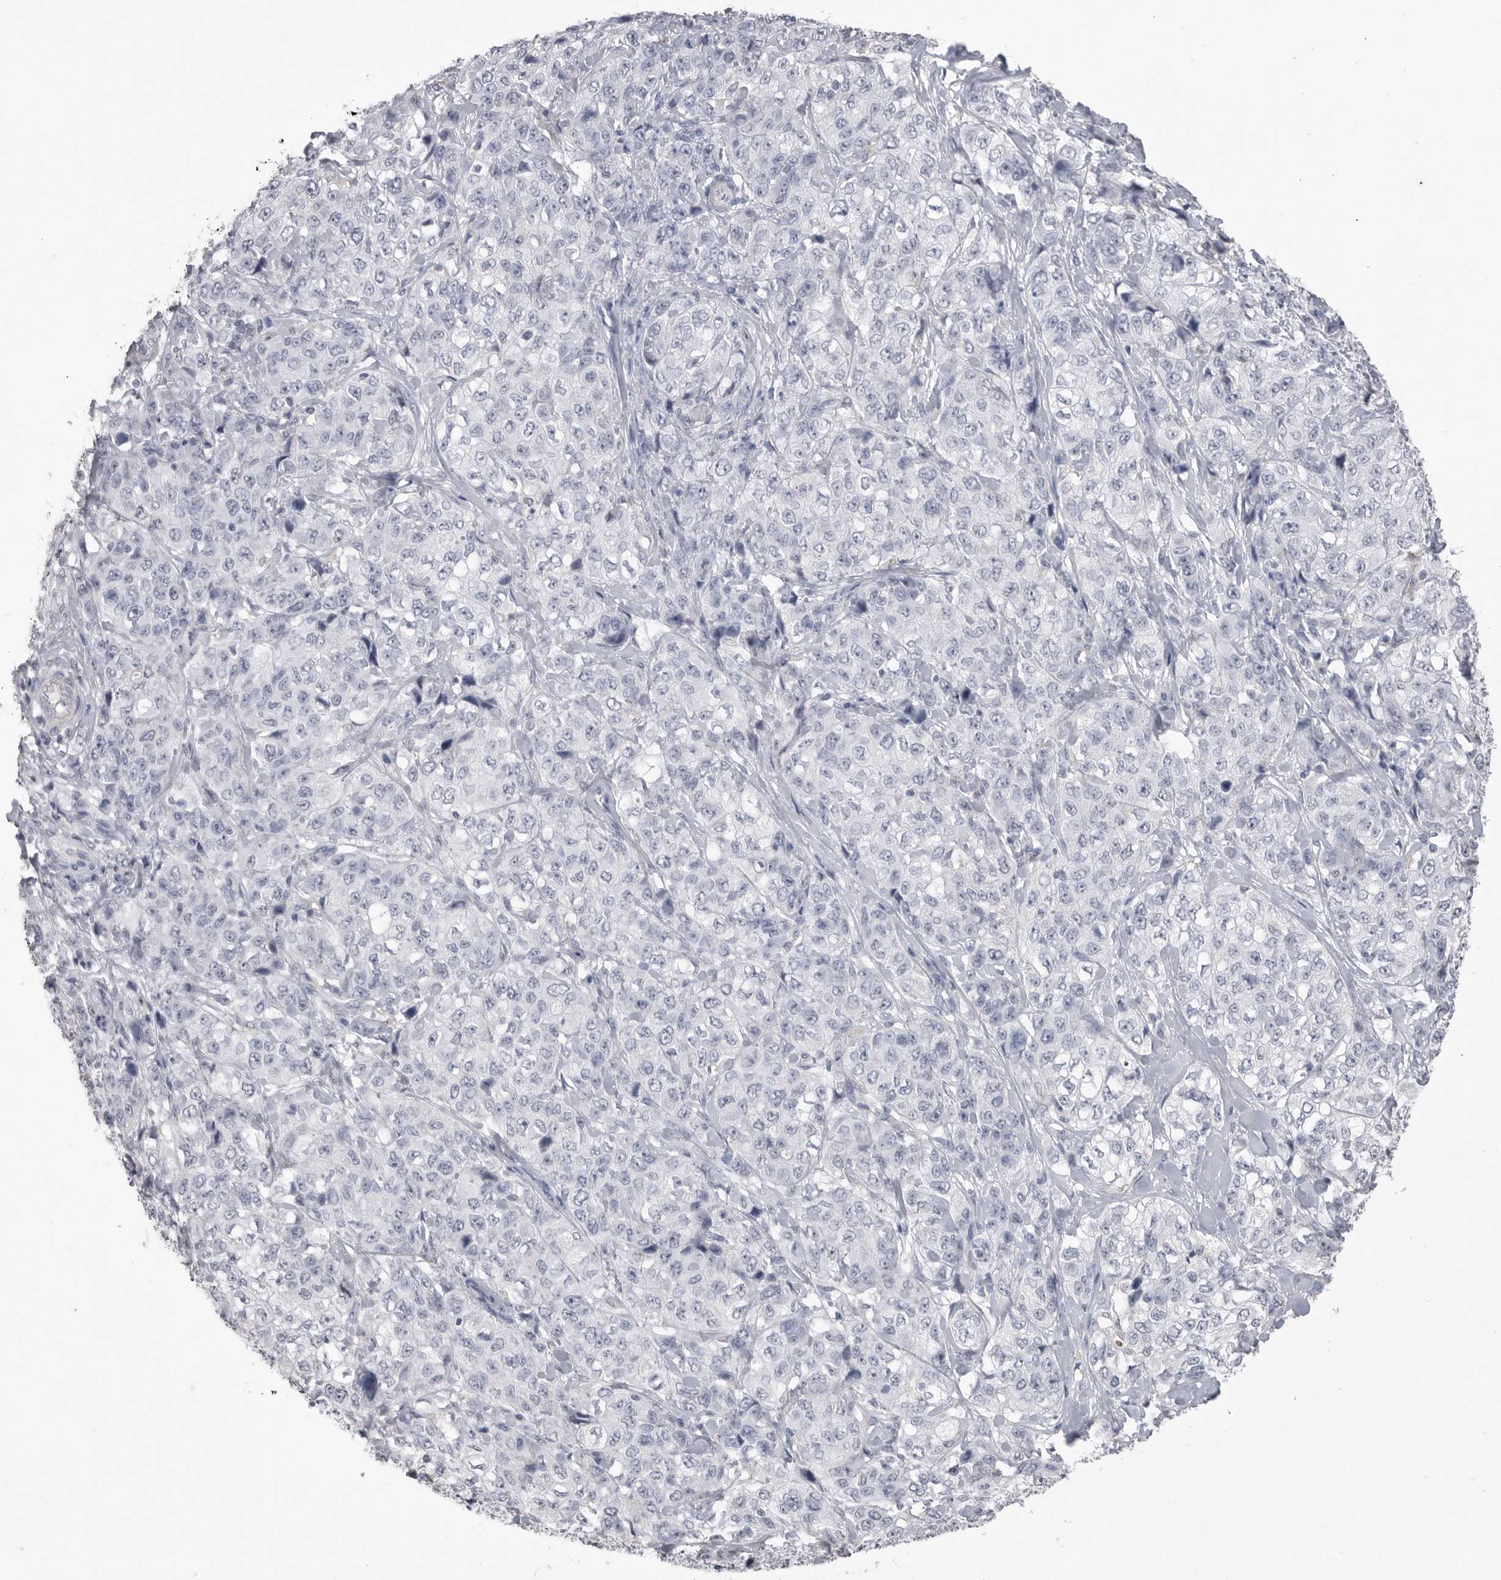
{"staining": {"intensity": "negative", "quantity": "none", "location": "none"}, "tissue": "stomach cancer", "cell_type": "Tumor cells", "image_type": "cancer", "snomed": [{"axis": "morphology", "description": "Adenocarcinoma, NOS"}, {"axis": "topography", "description": "Stomach"}], "caption": "IHC of human stomach cancer (adenocarcinoma) exhibits no positivity in tumor cells.", "gene": "ICAM5", "patient": {"sex": "male", "age": 48}}